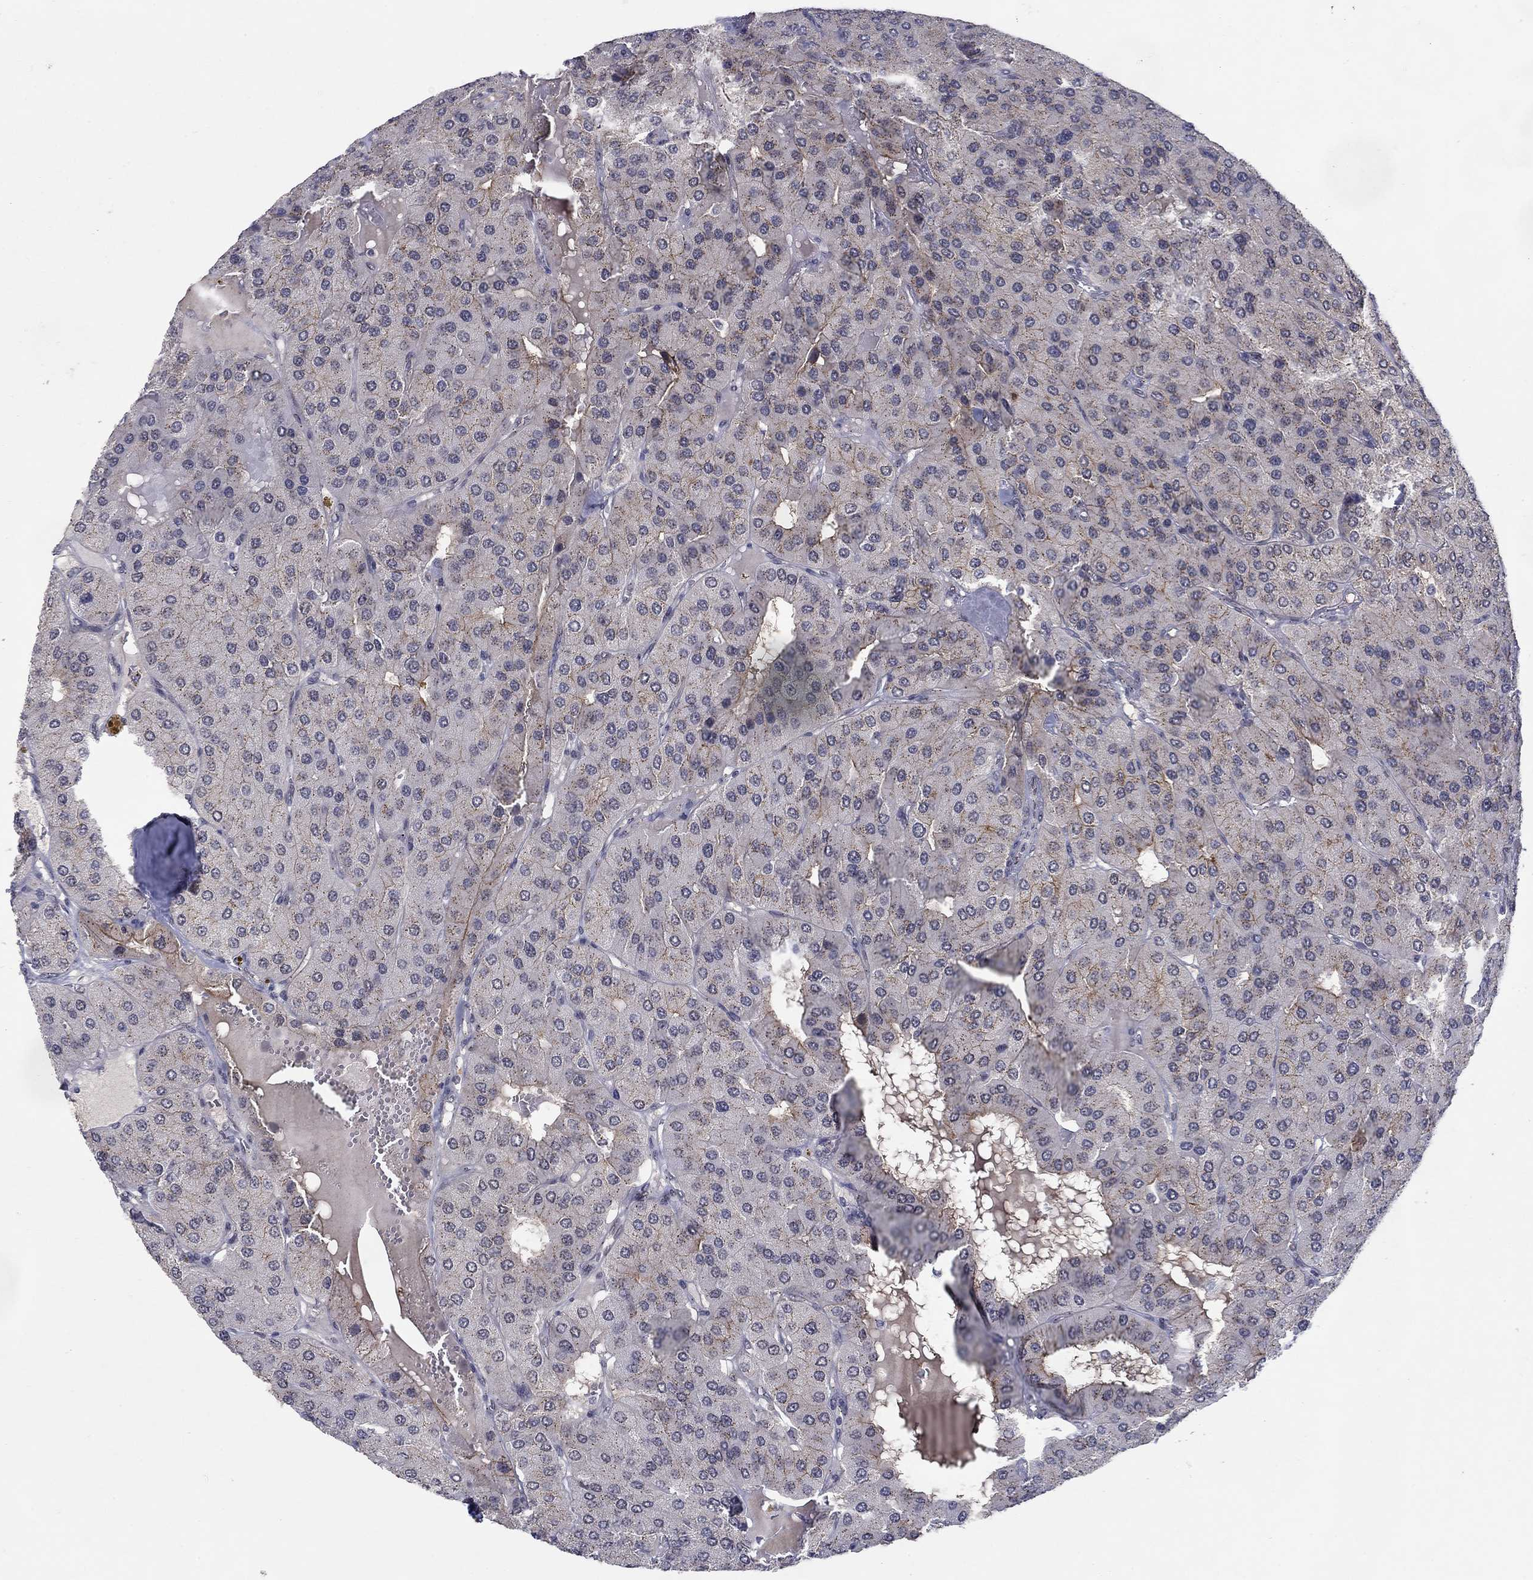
{"staining": {"intensity": "weak", "quantity": "25%-75%", "location": "cytoplasmic/membranous"}, "tissue": "parathyroid gland", "cell_type": "Glandular cells", "image_type": "normal", "snomed": [{"axis": "morphology", "description": "Normal tissue, NOS"}, {"axis": "morphology", "description": "Adenoma, NOS"}, {"axis": "topography", "description": "Parathyroid gland"}], "caption": "Parathyroid gland stained with IHC exhibits weak cytoplasmic/membranous staining in about 25%-75% of glandular cells.", "gene": "SH3RF1", "patient": {"sex": "female", "age": 86}}